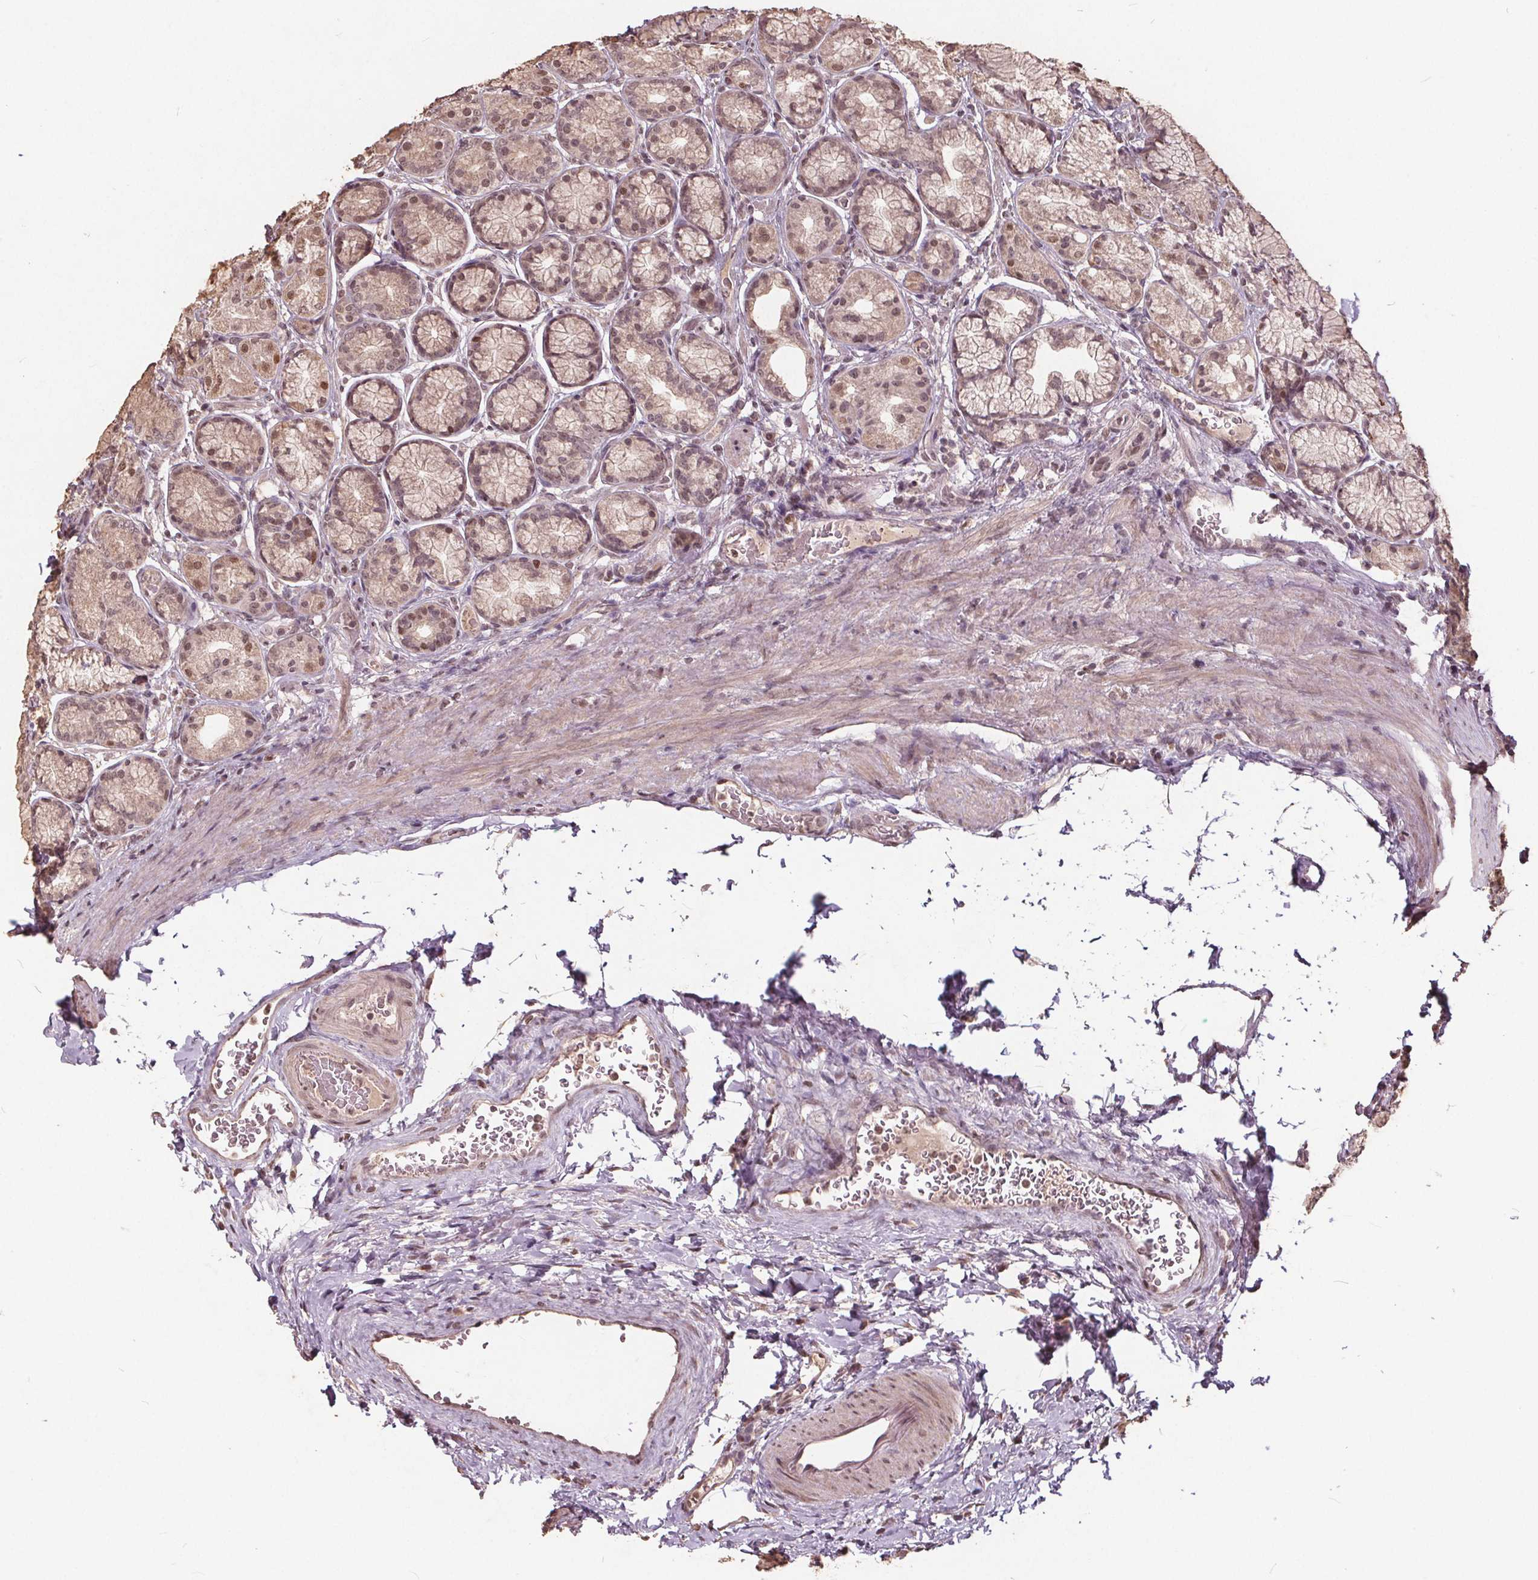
{"staining": {"intensity": "weak", "quantity": ">75%", "location": "cytoplasmic/membranous,nuclear"}, "tissue": "stomach", "cell_type": "Glandular cells", "image_type": "normal", "snomed": [{"axis": "morphology", "description": "Normal tissue, NOS"}, {"axis": "morphology", "description": "Adenocarcinoma, NOS"}, {"axis": "morphology", "description": "Adenocarcinoma, High grade"}, {"axis": "topography", "description": "Stomach, upper"}, {"axis": "topography", "description": "Stomach"}], "caption": "Brown immunohistochemical staining in benign stomach exhibits weak cytoplasmic/membranous,nuclear staining in about >75% of glandular cells.", "gene": "DNMT3B", "patient": {"sex": "female", "age": 65}}